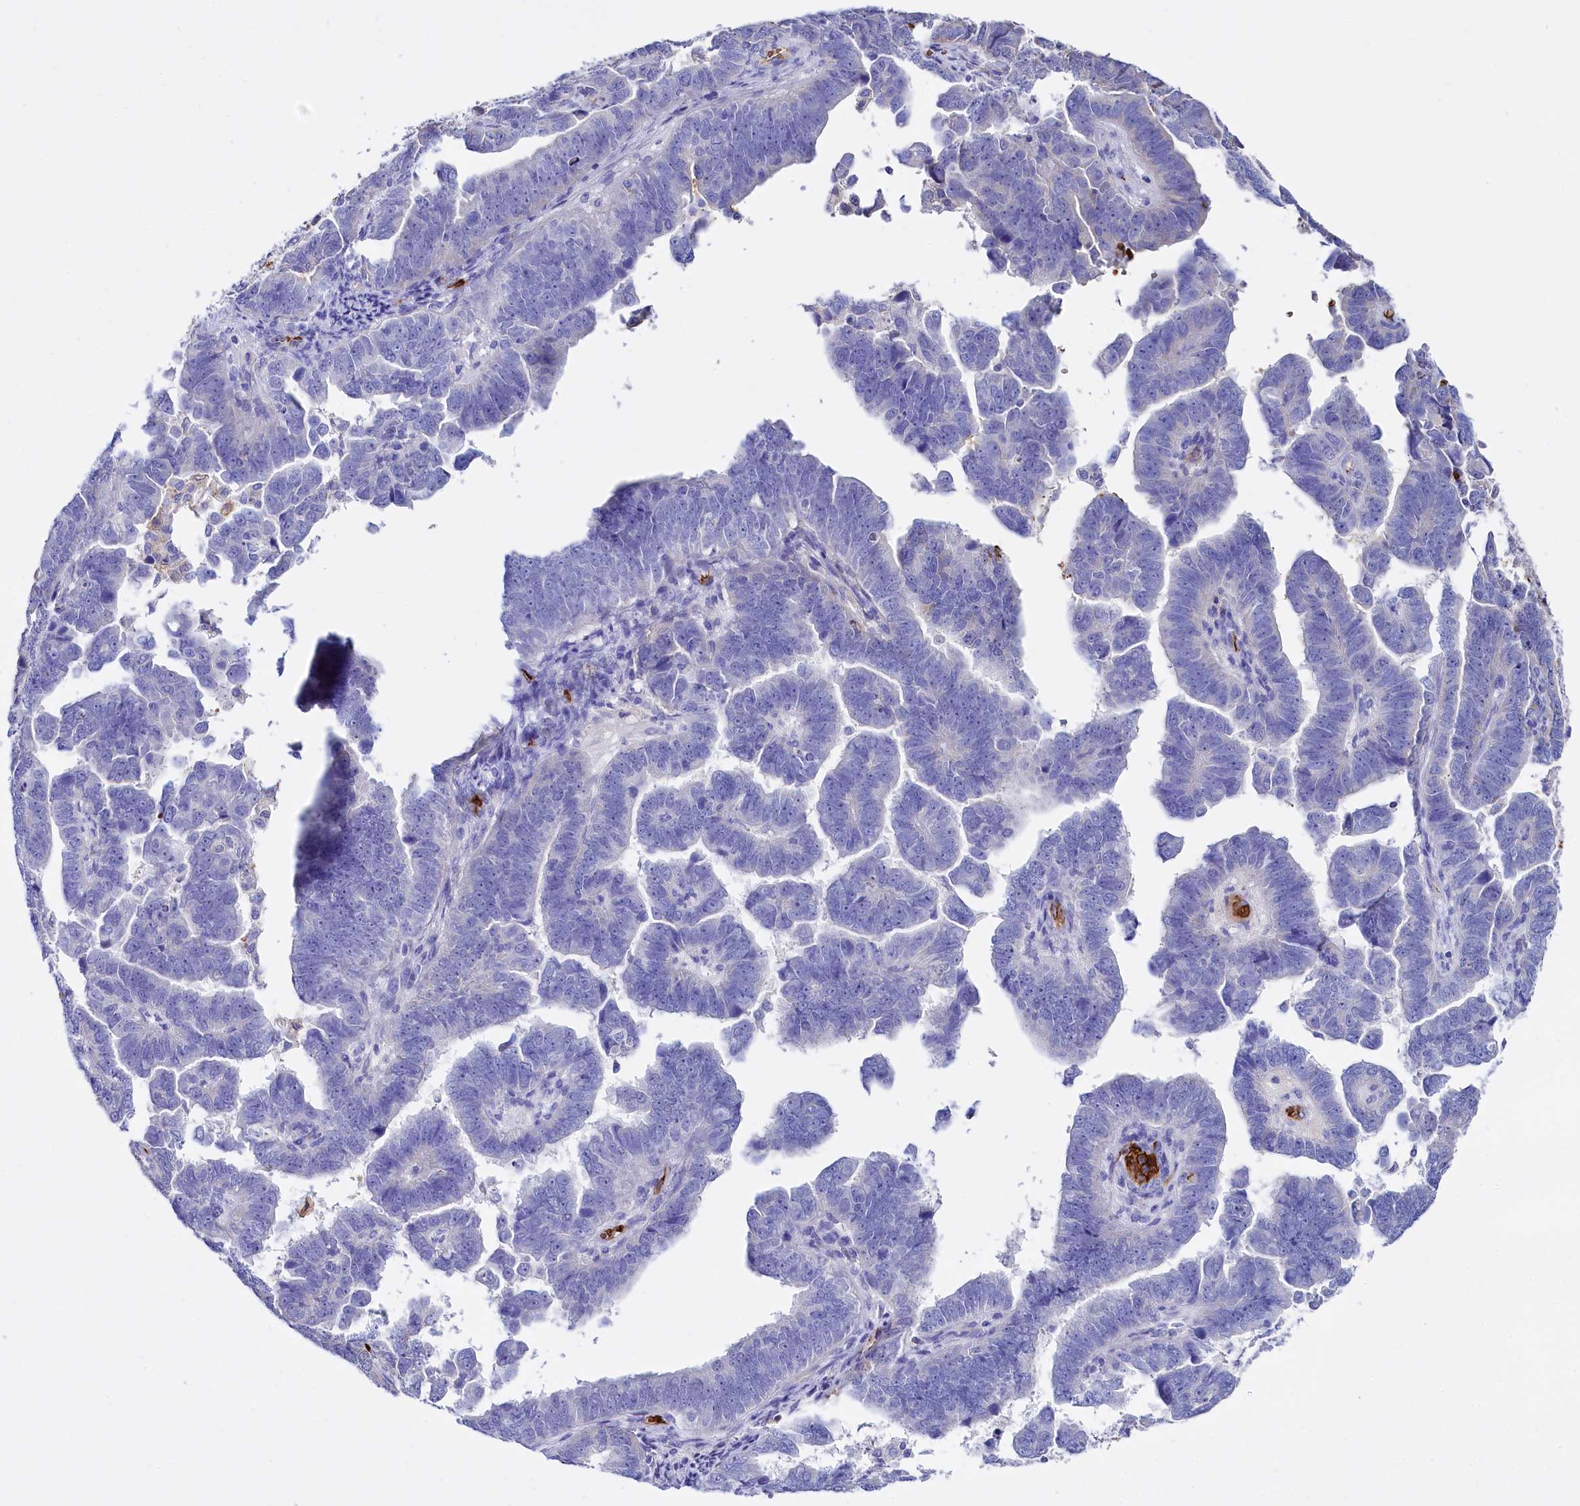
{"staining": {"intensity": "moderate", "quantity": "<25%", "location": "cytoplasmic/membranous"}, "tissue": "endometrial cancer", "cell_type": "Tumor cells", "image_type": "cancer", "snomed": [{"axis": "morphology", "description": "Adenocarcinoma, NOS"}, {"axis": "topography", "description": "Endometrium"}], "caption": "Protein staining of endometrial cancer (adenocarcinoma) tissue reveals moderate cytoplasmic/membranous staining in approximately <25% of tumor cells. (DAB = brown stain, brightfield microscopy at high magnification).", "gene": "RPUSD3", "patient": {"sex": "female", "age": 75}}